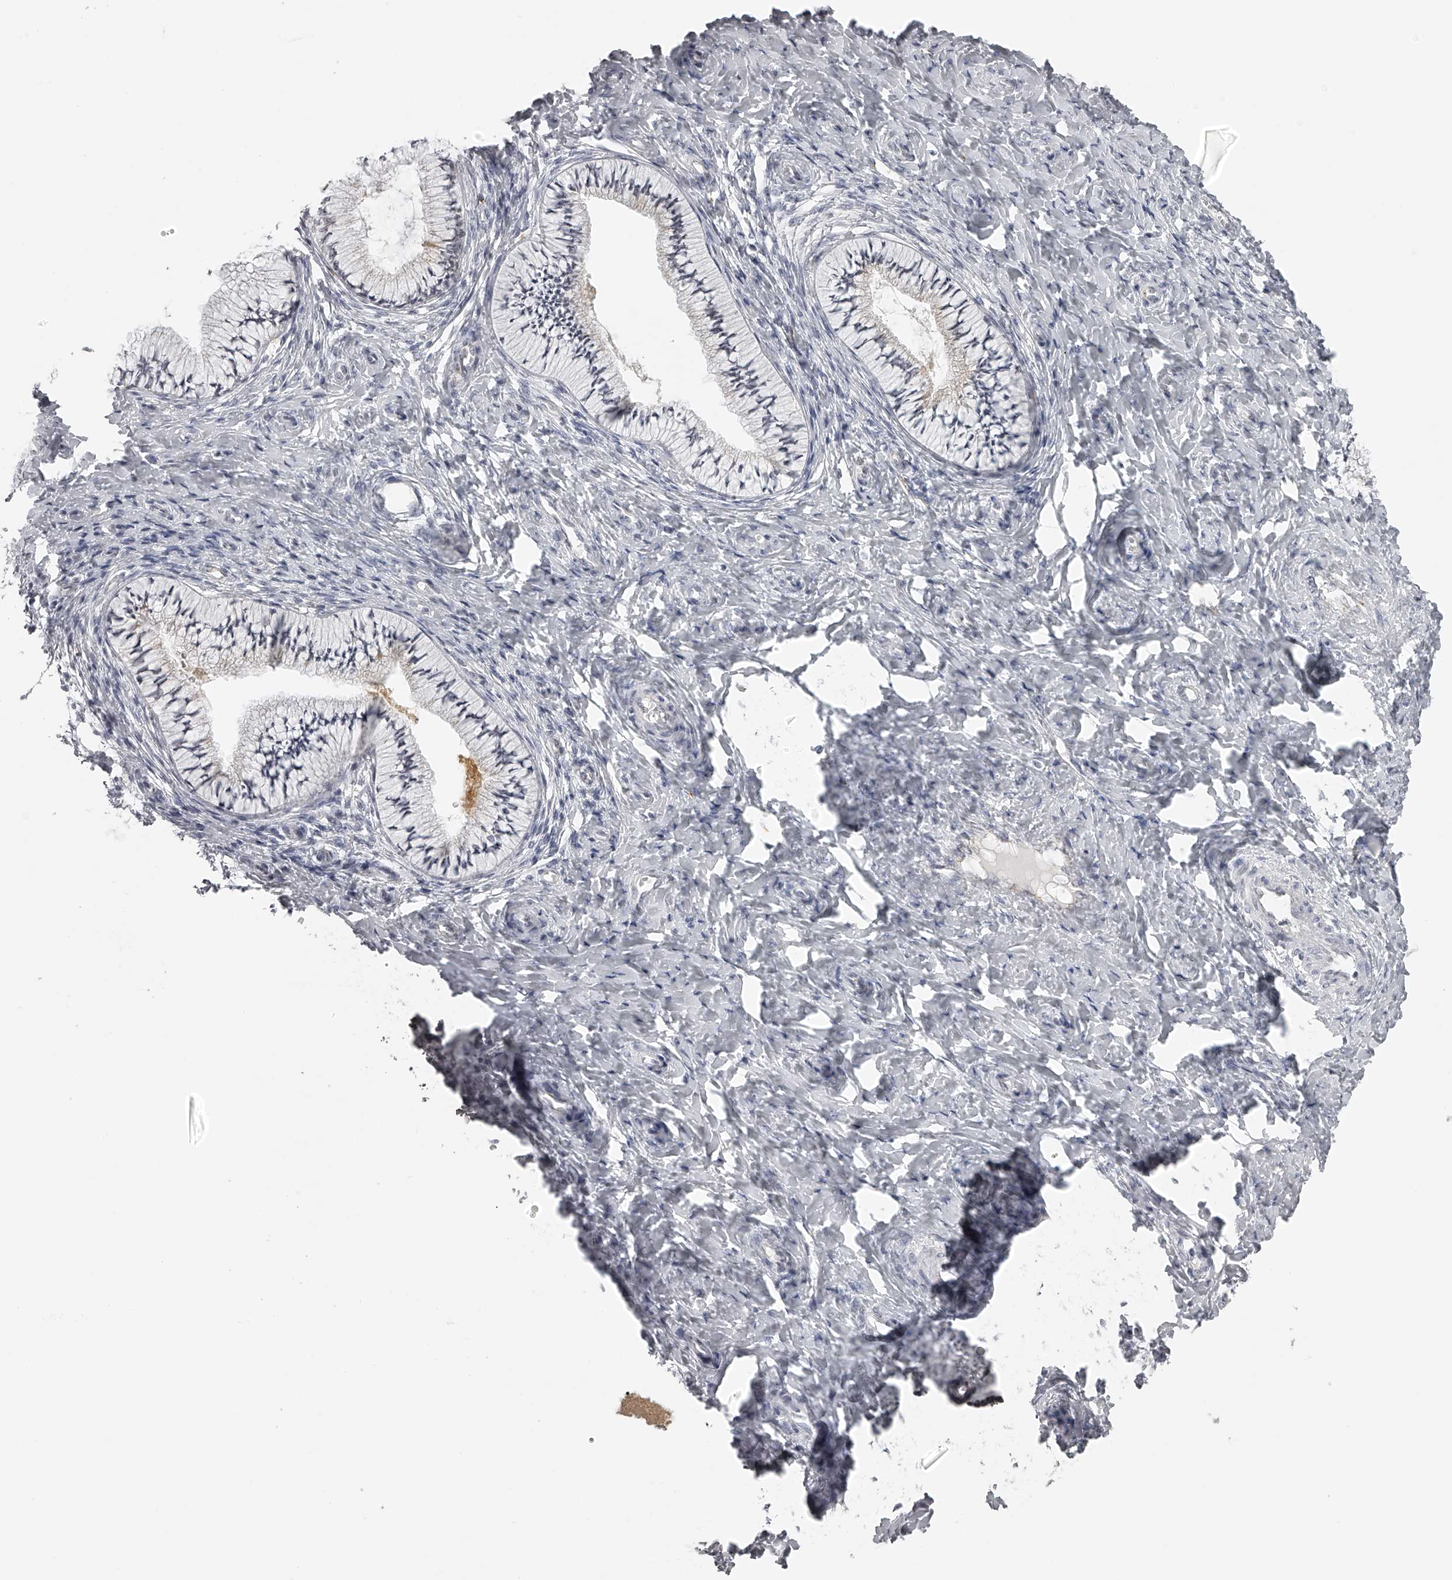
{"staining": {"intensity": "weak", "quantity": "<25%", "location": "cytoplasmic/membranous"}, "tissue": "cervix", "cell_type": "Glandular cells", "image_type": "normal", "snomed": [{"axis": "morphology", "description": "Normal tissue, NOS"}, {"axis": "topography", "description": "Cervix"}], "caption": "Normal cervix was stained to show a protein in brown. There is no significant positivity in glandular cells.", "gene": "RNF220", "patient": {"sex": "female", "age": 36}}